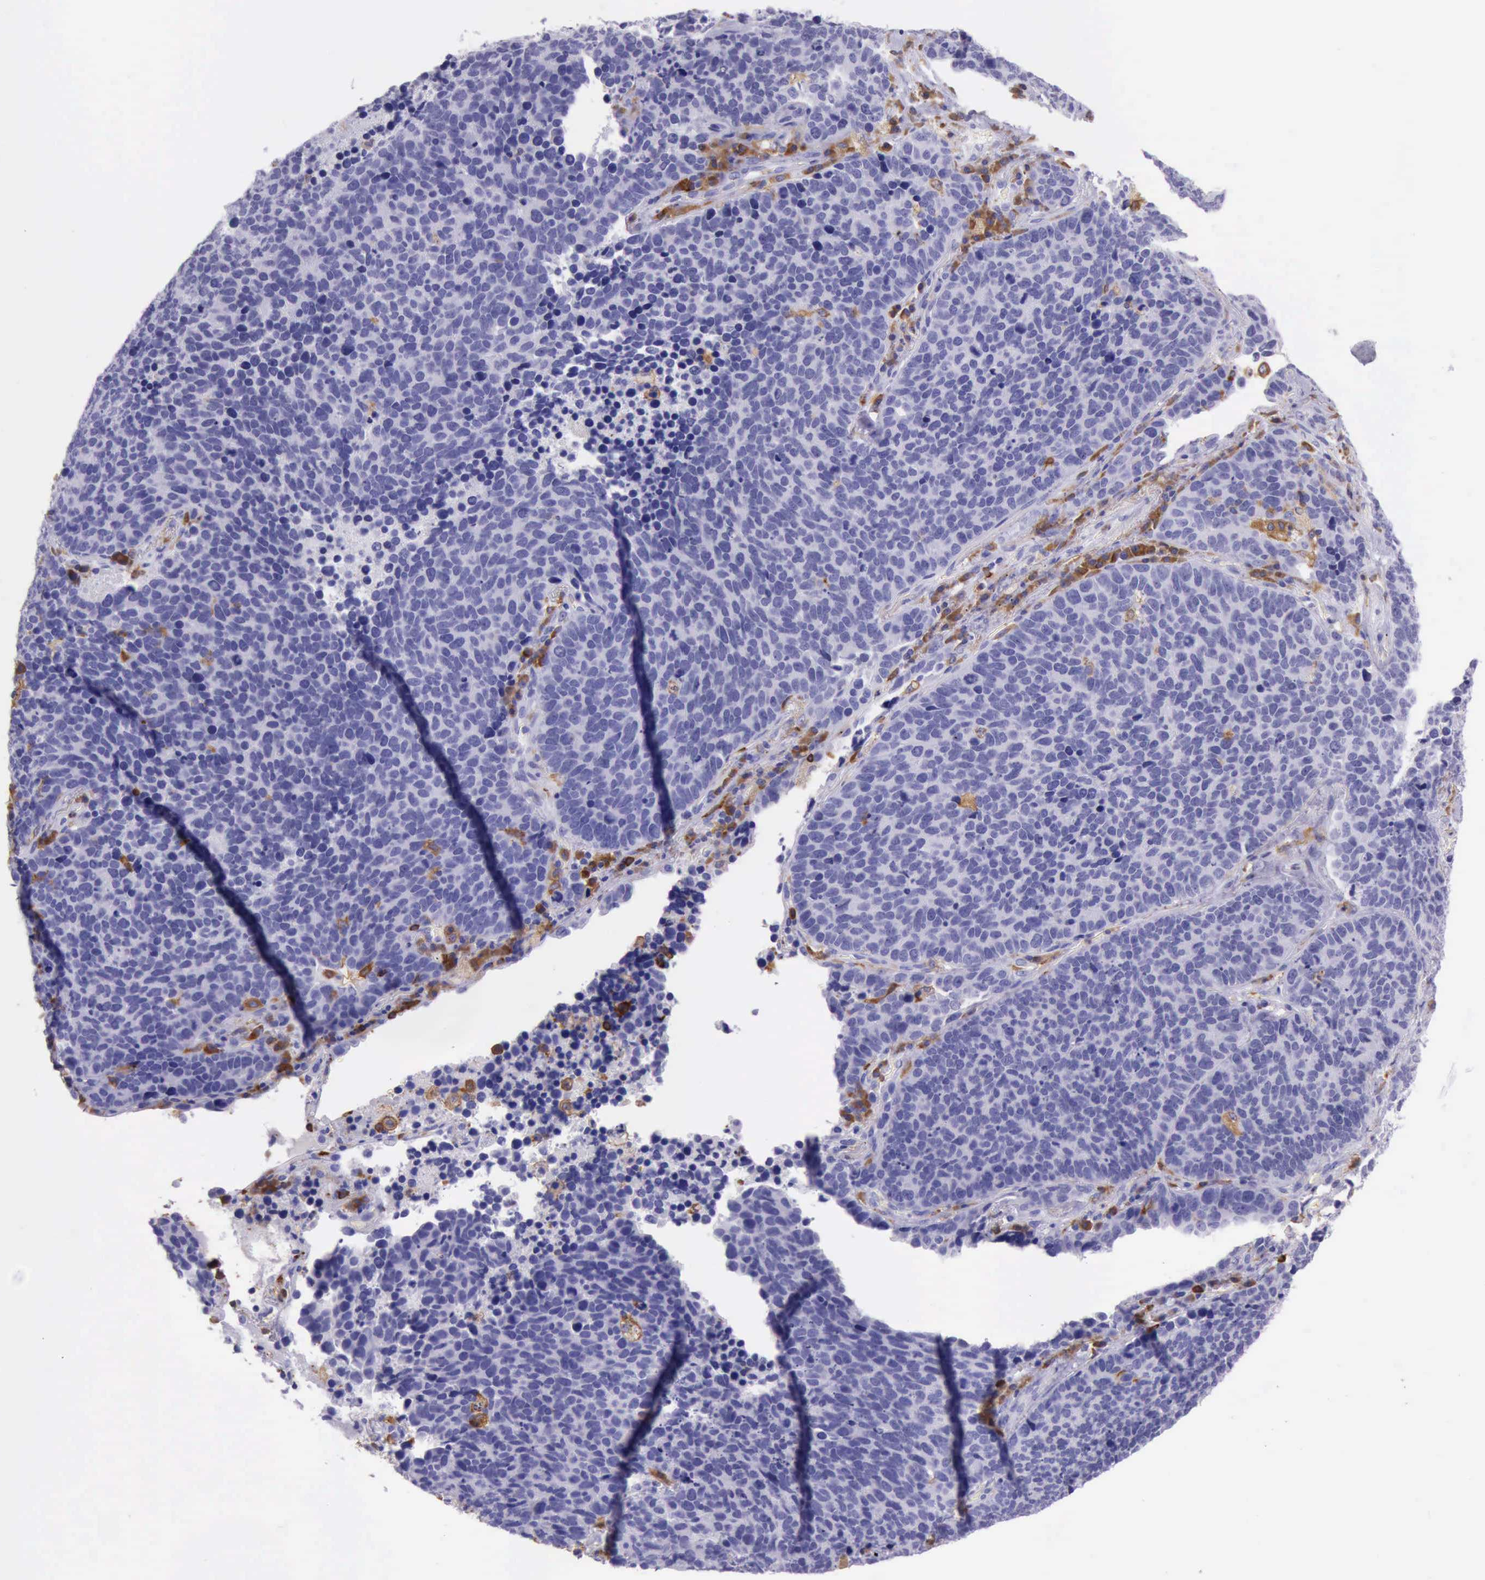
{"staining": {"intensity": "negative", "quantity": "none", "location": "none"}, "tissue": "lung cancer", "cell_type": "Tumor cells", "image_type": "cancer", "snomed": [{"axis": "morphology", "description": "Neoplasm, malignant, NOS"}, {"axis": "topography", "description": "Lung"}], "caption": "This is an IHC micrograph of malignant neoplasm (lung). There is no expression in tumor cells.", "gene": "BTK", "patient": {"sex": "female", "age": 75}}